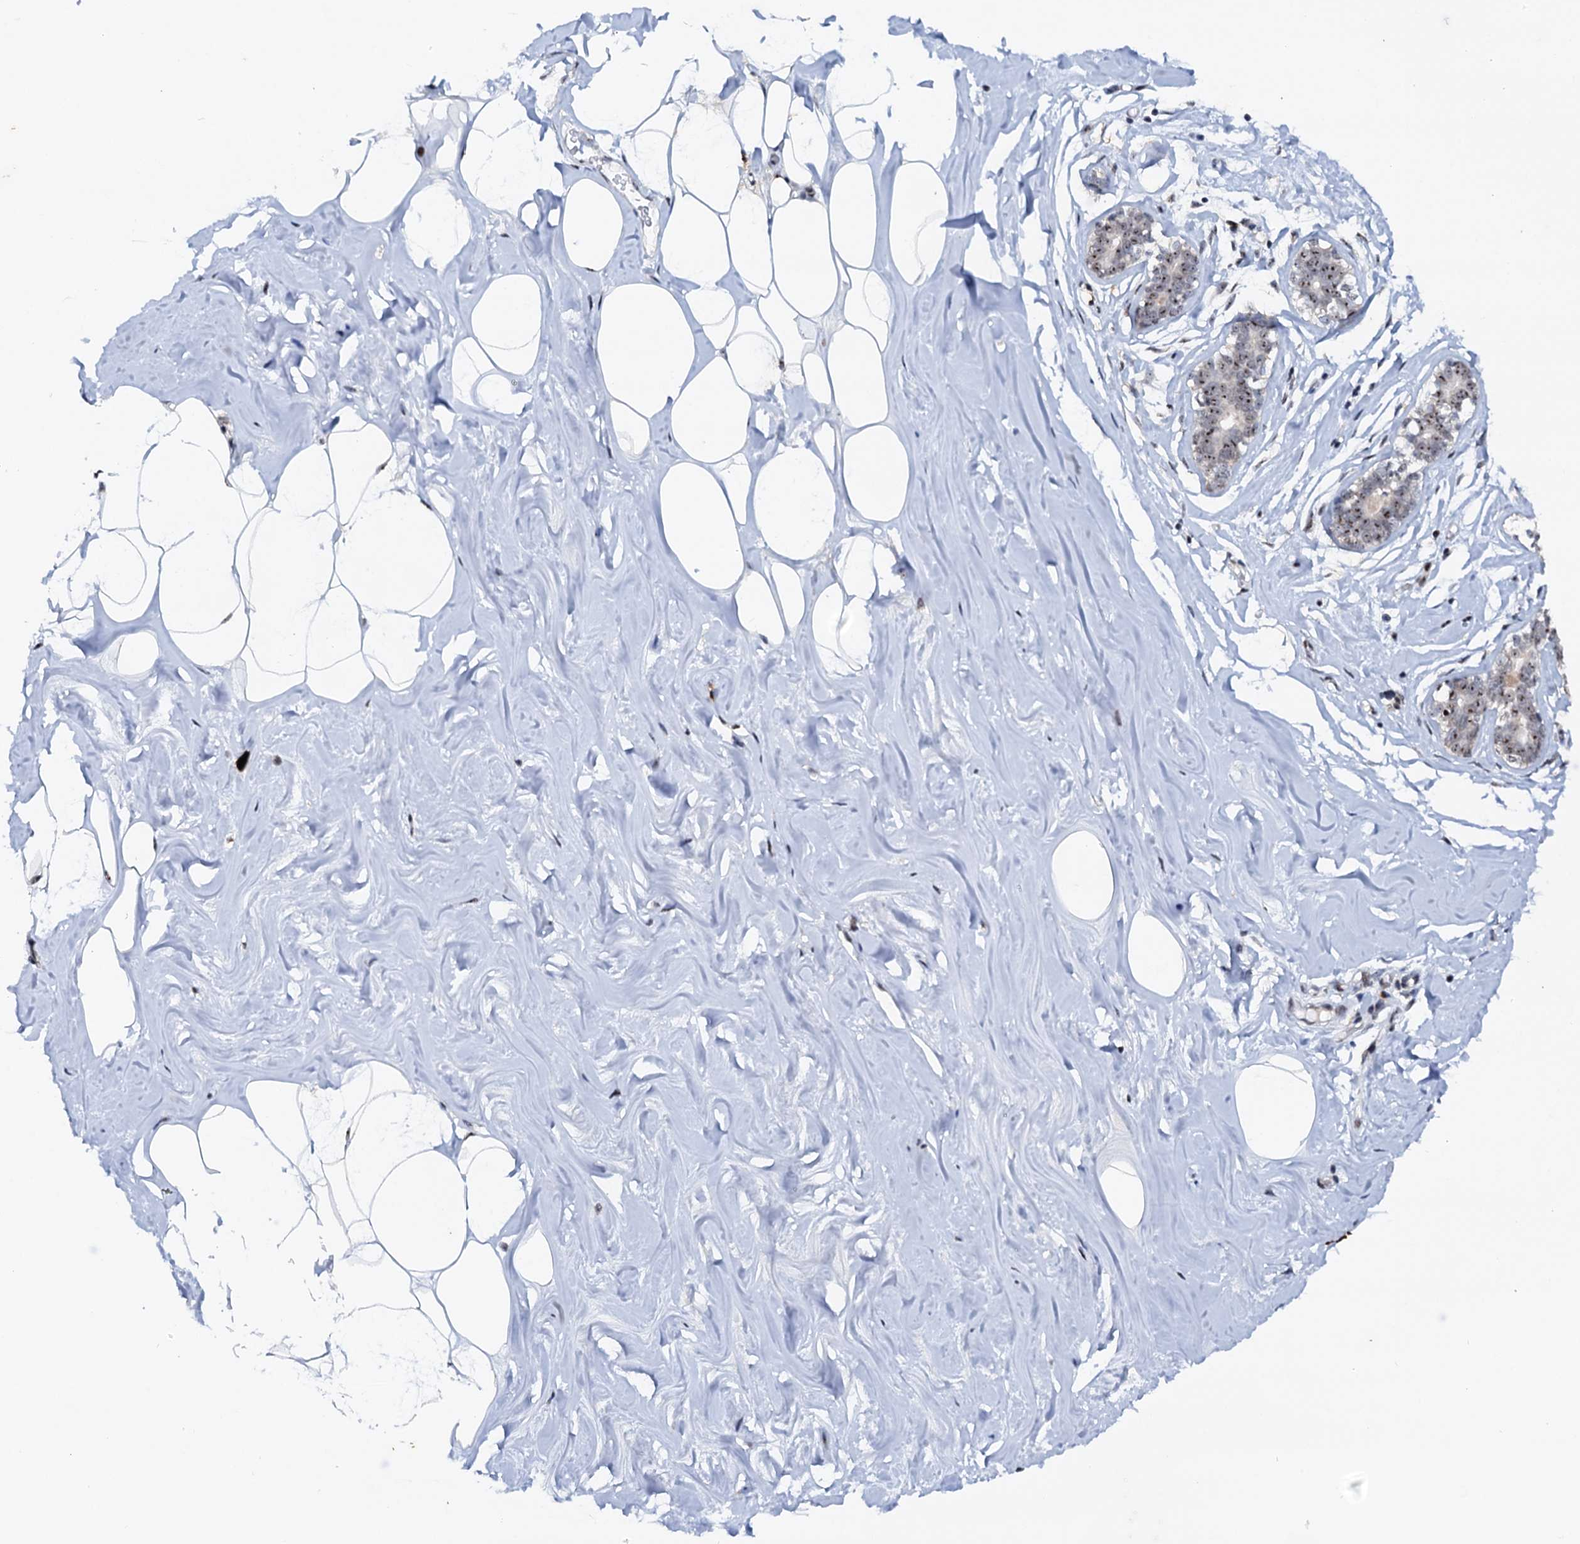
{"staining": {"intensity": "moderate", "quantity": "25%-75%", "location": "nuclear"}, "tissue": "adipose tissue", "cell_type": "Adipocytes", "image_type": "normal", "snomed": [{"axis": "morphology", "description": "Normal tissue, NOS"}, {"axis": "morphology", "description": "Fibrosis, NOS"}, {"axis": "topography", "description": "Breast"}, {"axis": "topography", "description": "Adipose tissue"}], "caption": "IHC (DAB) staining of normal adipose tissue displays moderate nuclear protein positivity in approximately 25%-75% of adipocytes.", "gene": "NEUROG3", "patient": {"sex": "female", "age": 39}}